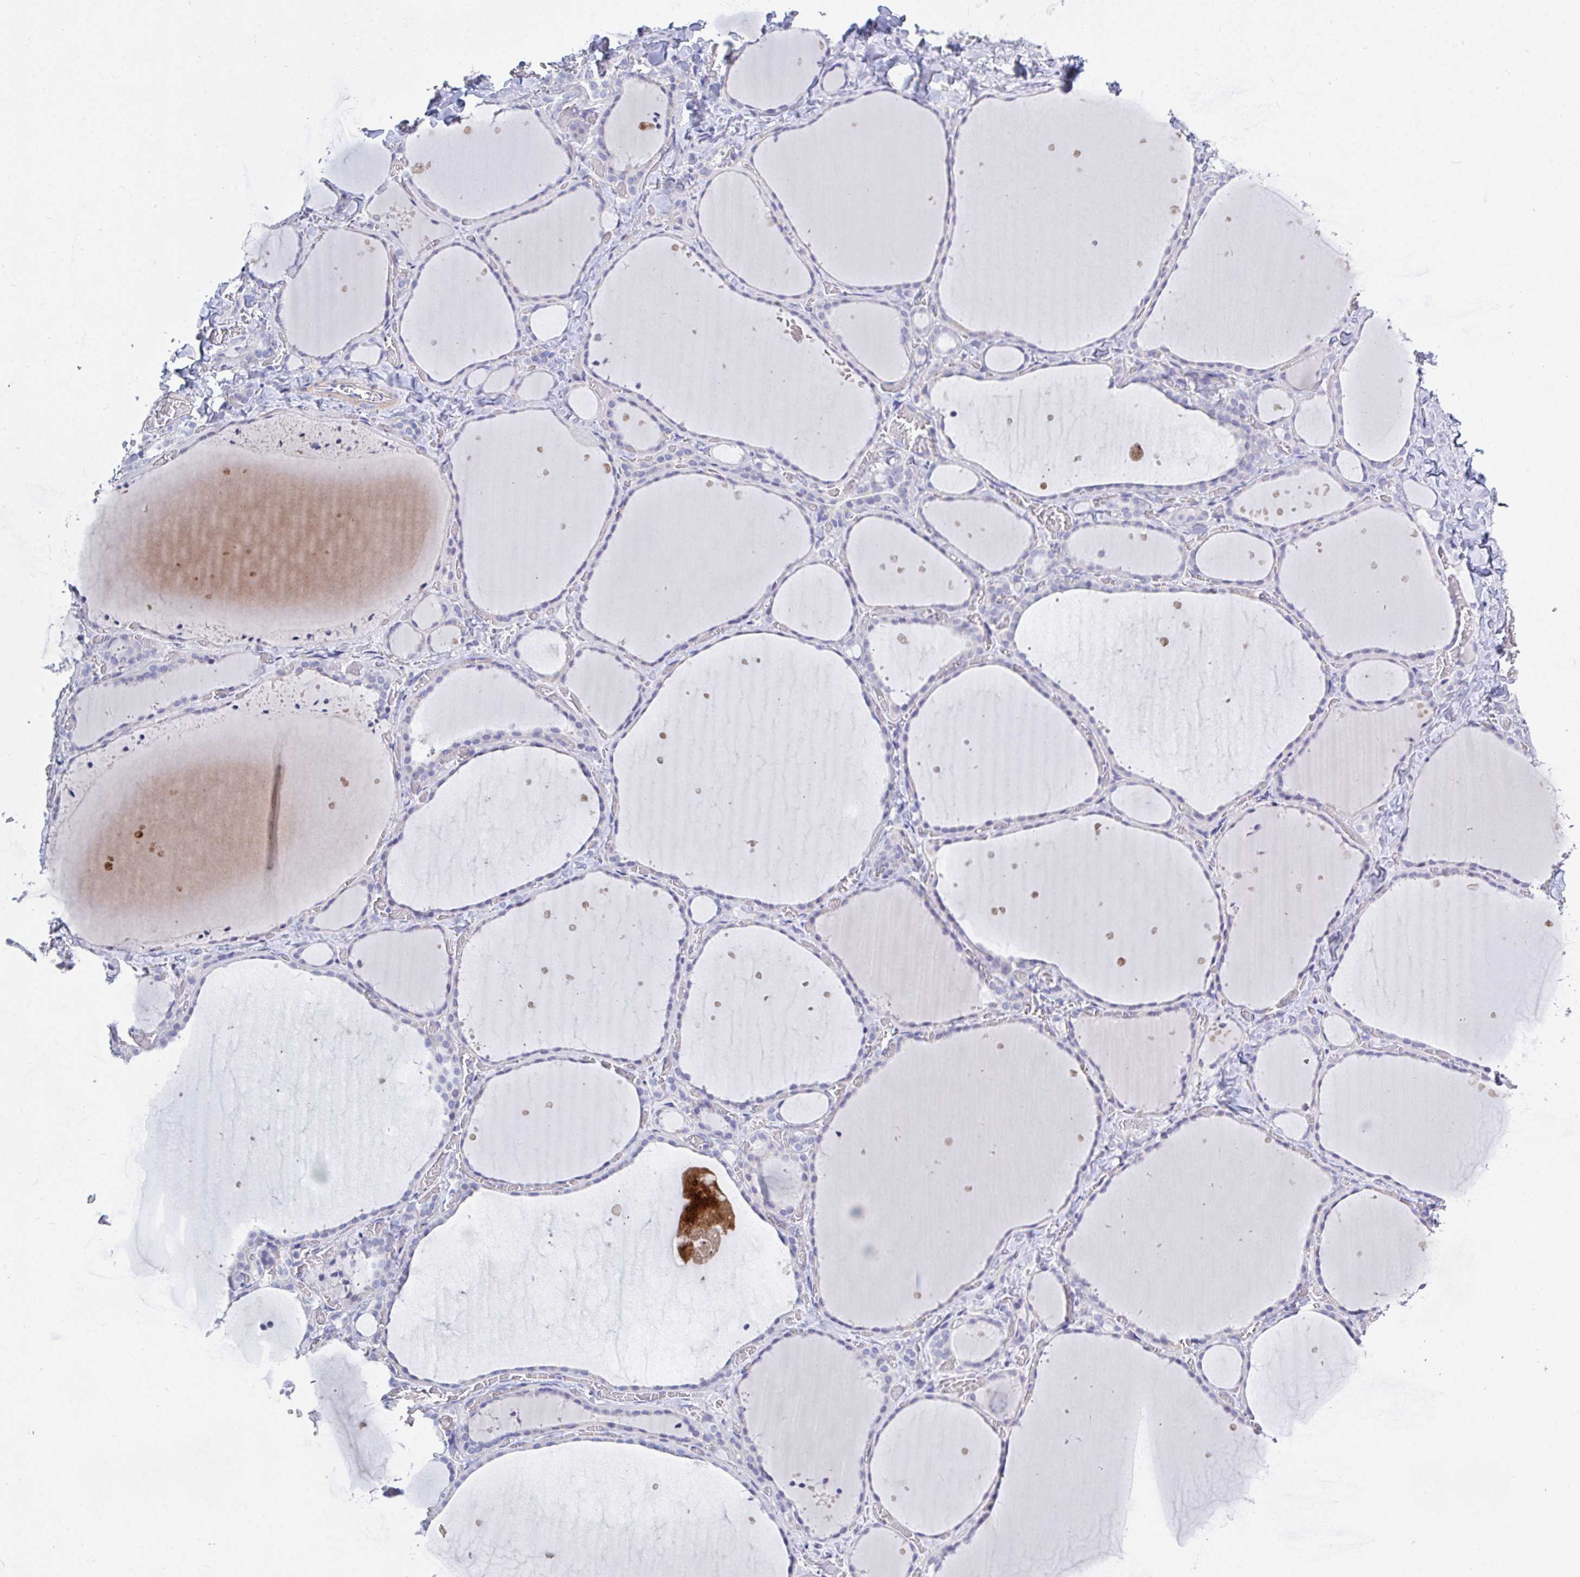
{"staining": {"intensity": "weak", "quantity": "<25%", "location": "cytoplasmic/membranous"}, "tissue": "thyroid gland", "cell_type": "Glandular cells", "image_type": "normal", "snomed": [{"axis": "morphology", "description": "Normal tissue, NOS"}, {"axis": "topography", "description": "Thyroid gland"}], "caption": "The image shows no staining of glandular cells in benign thyroid gland.", "gene": "ZNF561", "patient": {"sex": "female", "age": 36}}